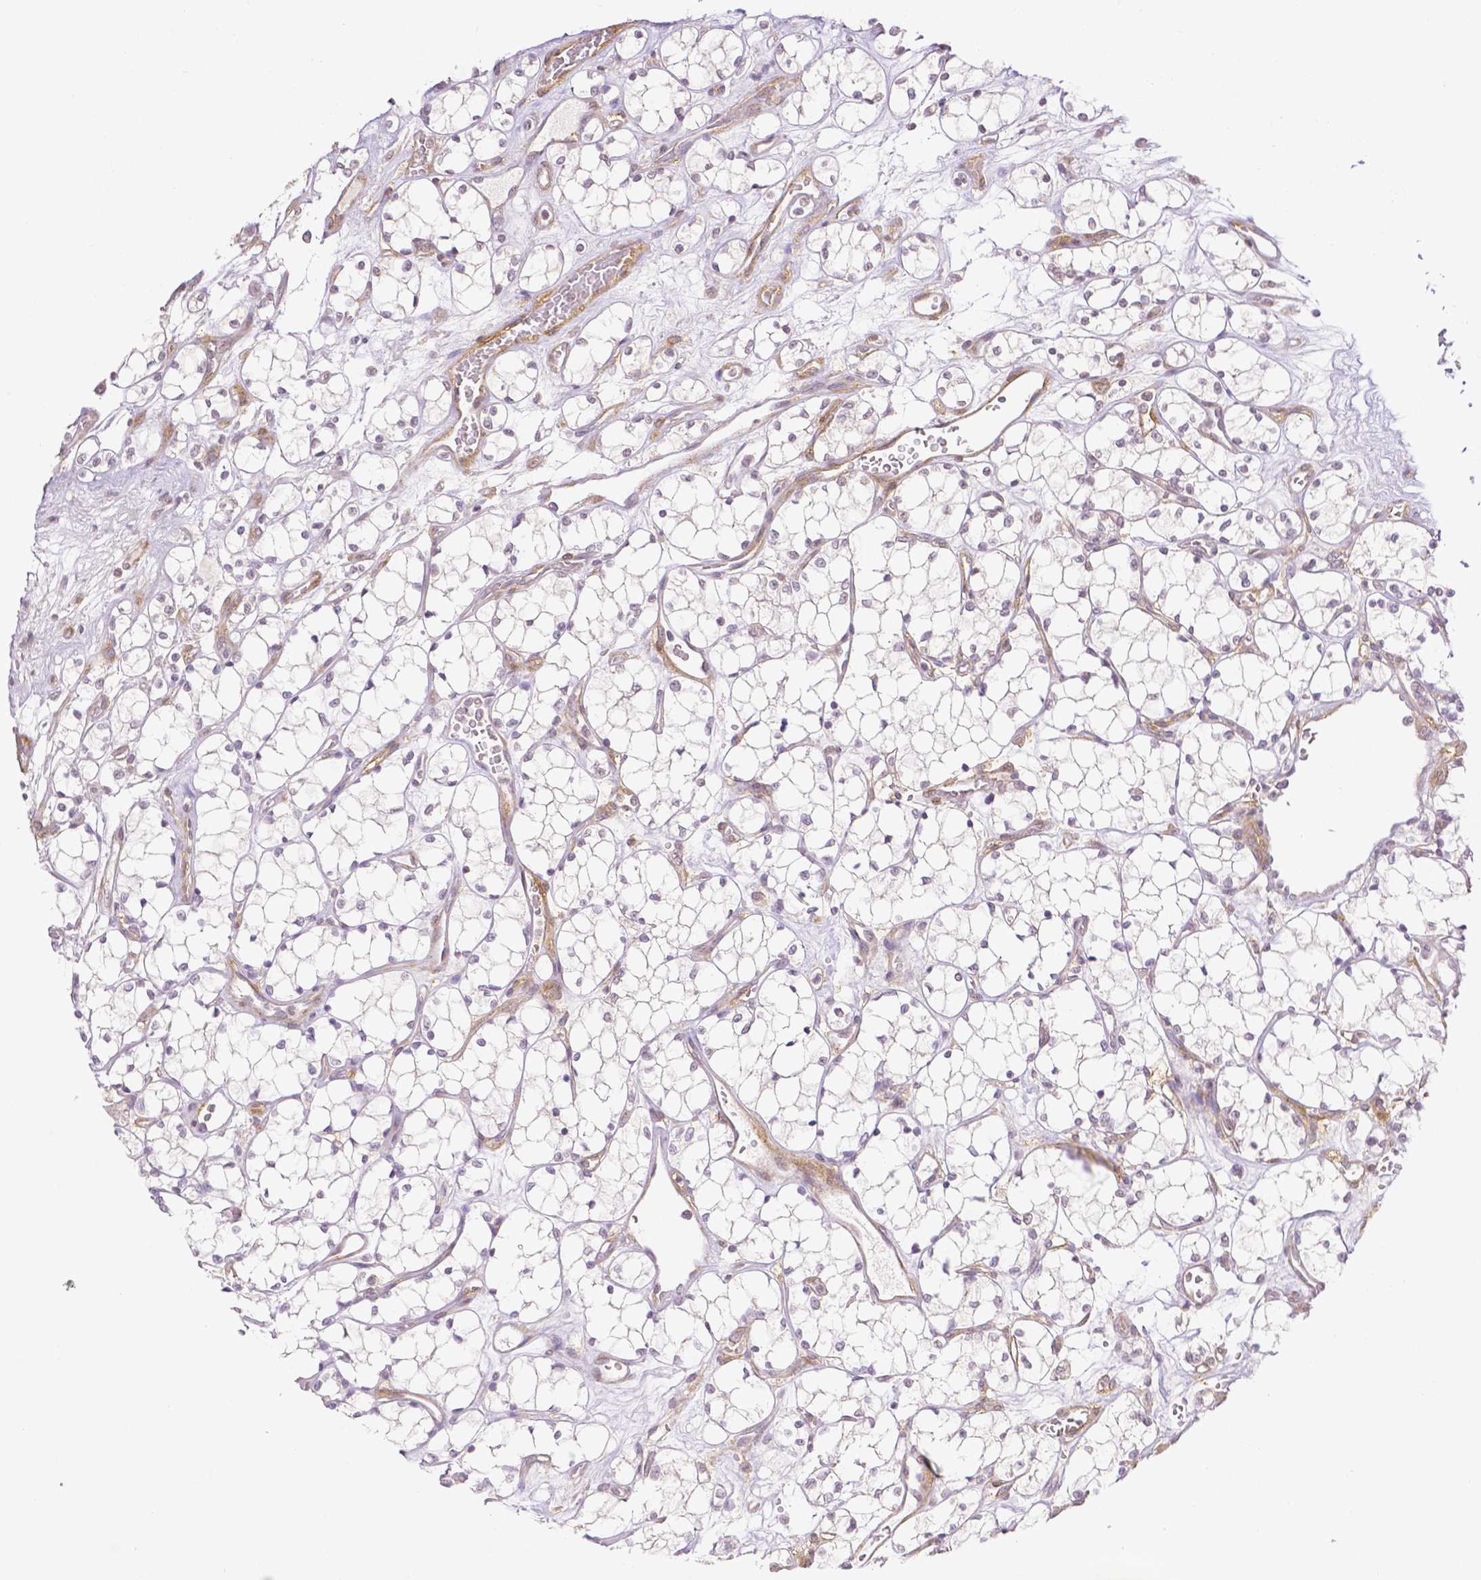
{"staining": {"intensity": "negative", "quantity": "none", "location": "none"}, "tissue": "renal cancer", "cell_type": "Tumor cells", "image_type": "cancer", "snomed": [{"axis": "morphology", "description": "Adenocarcinoma, NOS"}, {"axis": "topography", "description": "Kidney"}], "caption": "Immunohistochemistry photomicrograph of human adenocarcinoma (renal) stained for a protein (brown), which reveals no staining in tumor cells.", "gene": "THY1", "patient": {"sex": "female", "age": 69}}